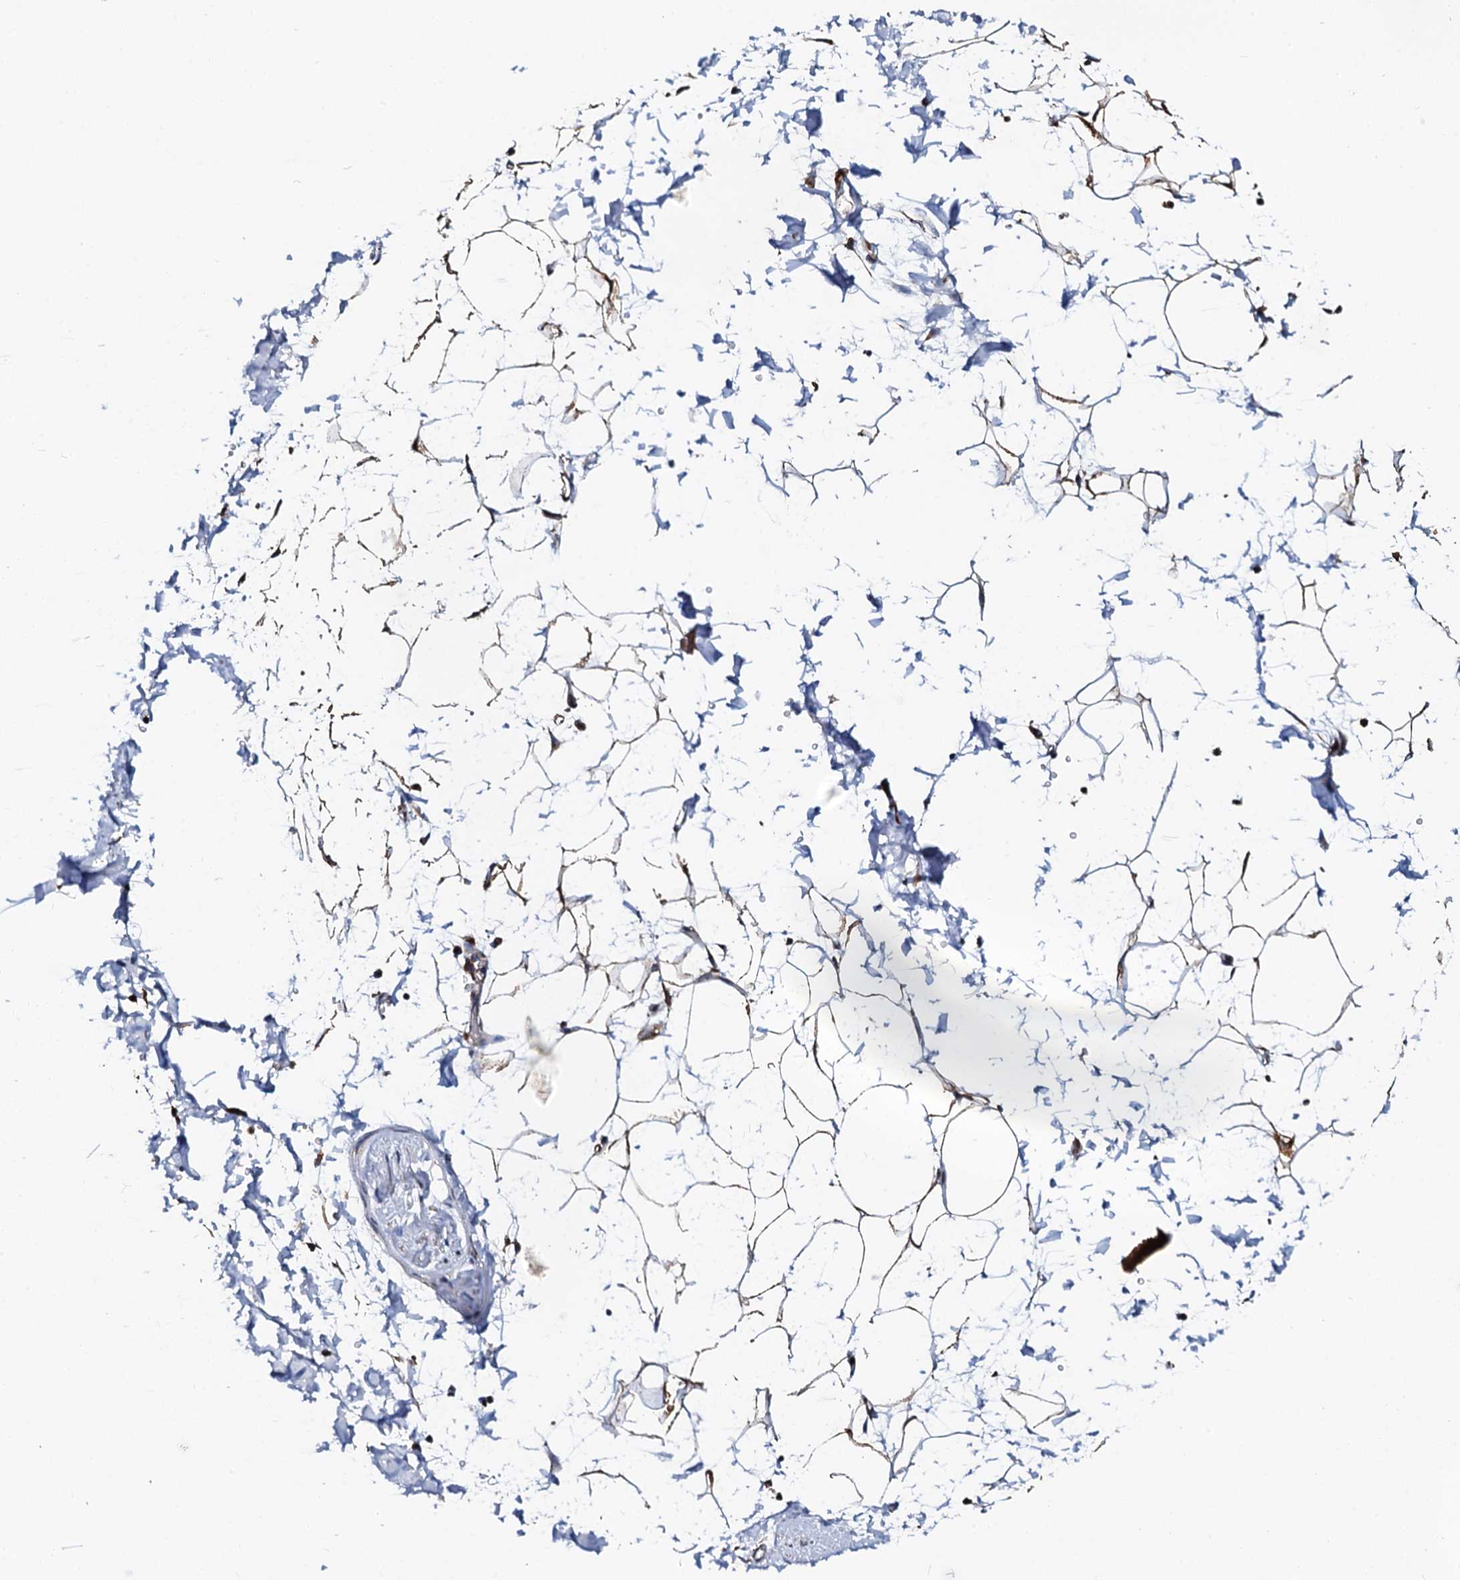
{"staining": {"intensity": "moderate", "quantity": "25%-75%", "location": "cytoplasmic/membranous"}, "tissue": "adipose tissue", "cell_type": "Adipocytes", "image_type": "normal", "snomed": [{"axis": "morphology", "description": "Normal tissue, NOS"}, {"axis": "topography", "description": "Soft tissue"}], "caption": "IHC (DAB (3,3'-diaminobenzidine)) staining of unremarkable human adipose tissue displays moderate cytoplasmic/membranous protein staining in approximately 25%-75% of adipocytes.", "gene": "UBE3C", "patient": {"sex": "male", "age": 72}}